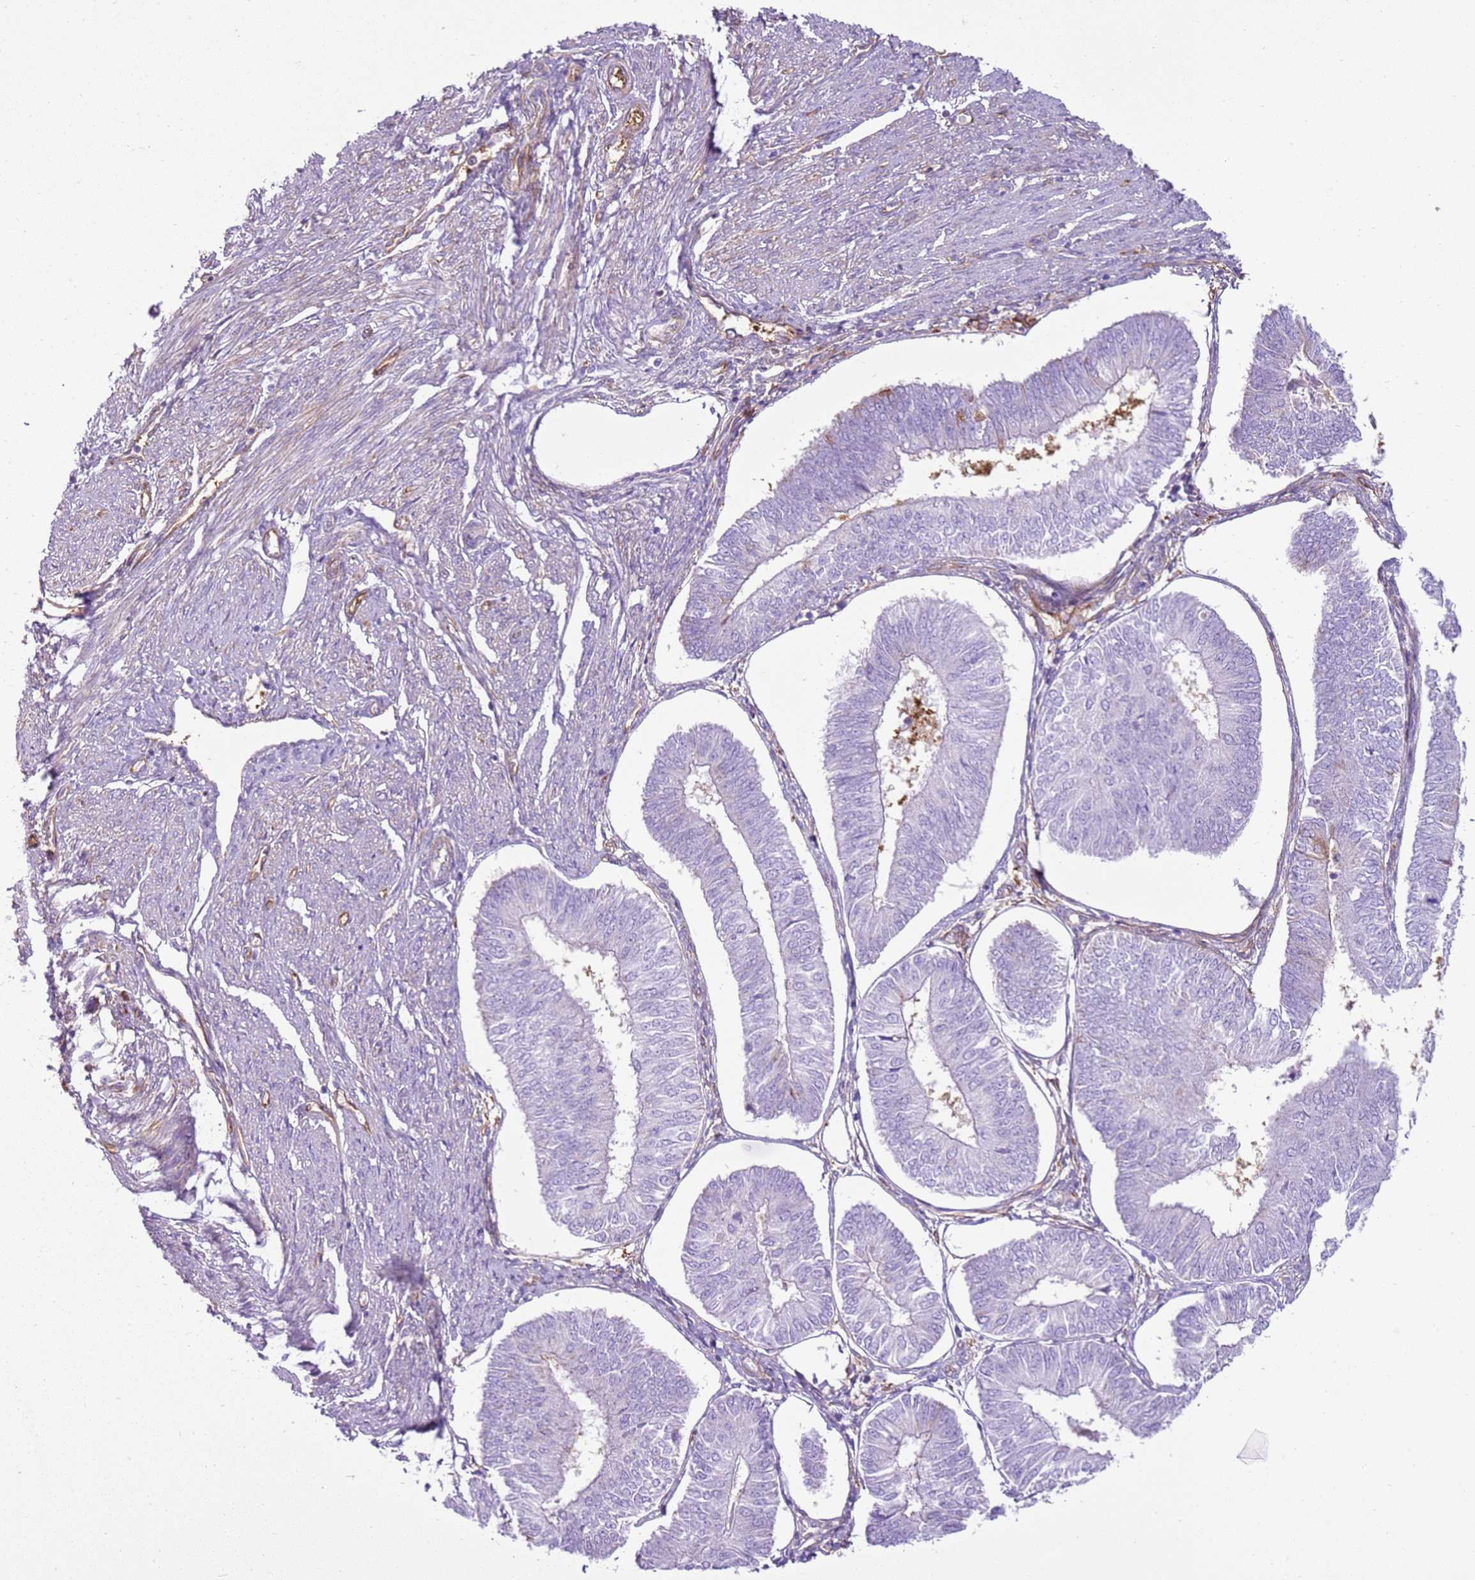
{"staining": {"intensity": "negative", "quantity": "none", "location": "none"}, "tissue": "endometrial cancer", "cell_type": "Tumor cells", "image_type": "cancer", "snomed": [{"axis": "morphology", "description": "Adenocarcinoma, NOS"}, {"axis": "topography", "description": "Endometrium"}], "caption": "DAB (3,3'-diaminobenzidine) immunohistochemical staining of human endometrial adenocarcinoma demonstrates no significant positivity in tumor cells.", "gene": "SNX21", "patient": {"sex": "female", "age": 58}}